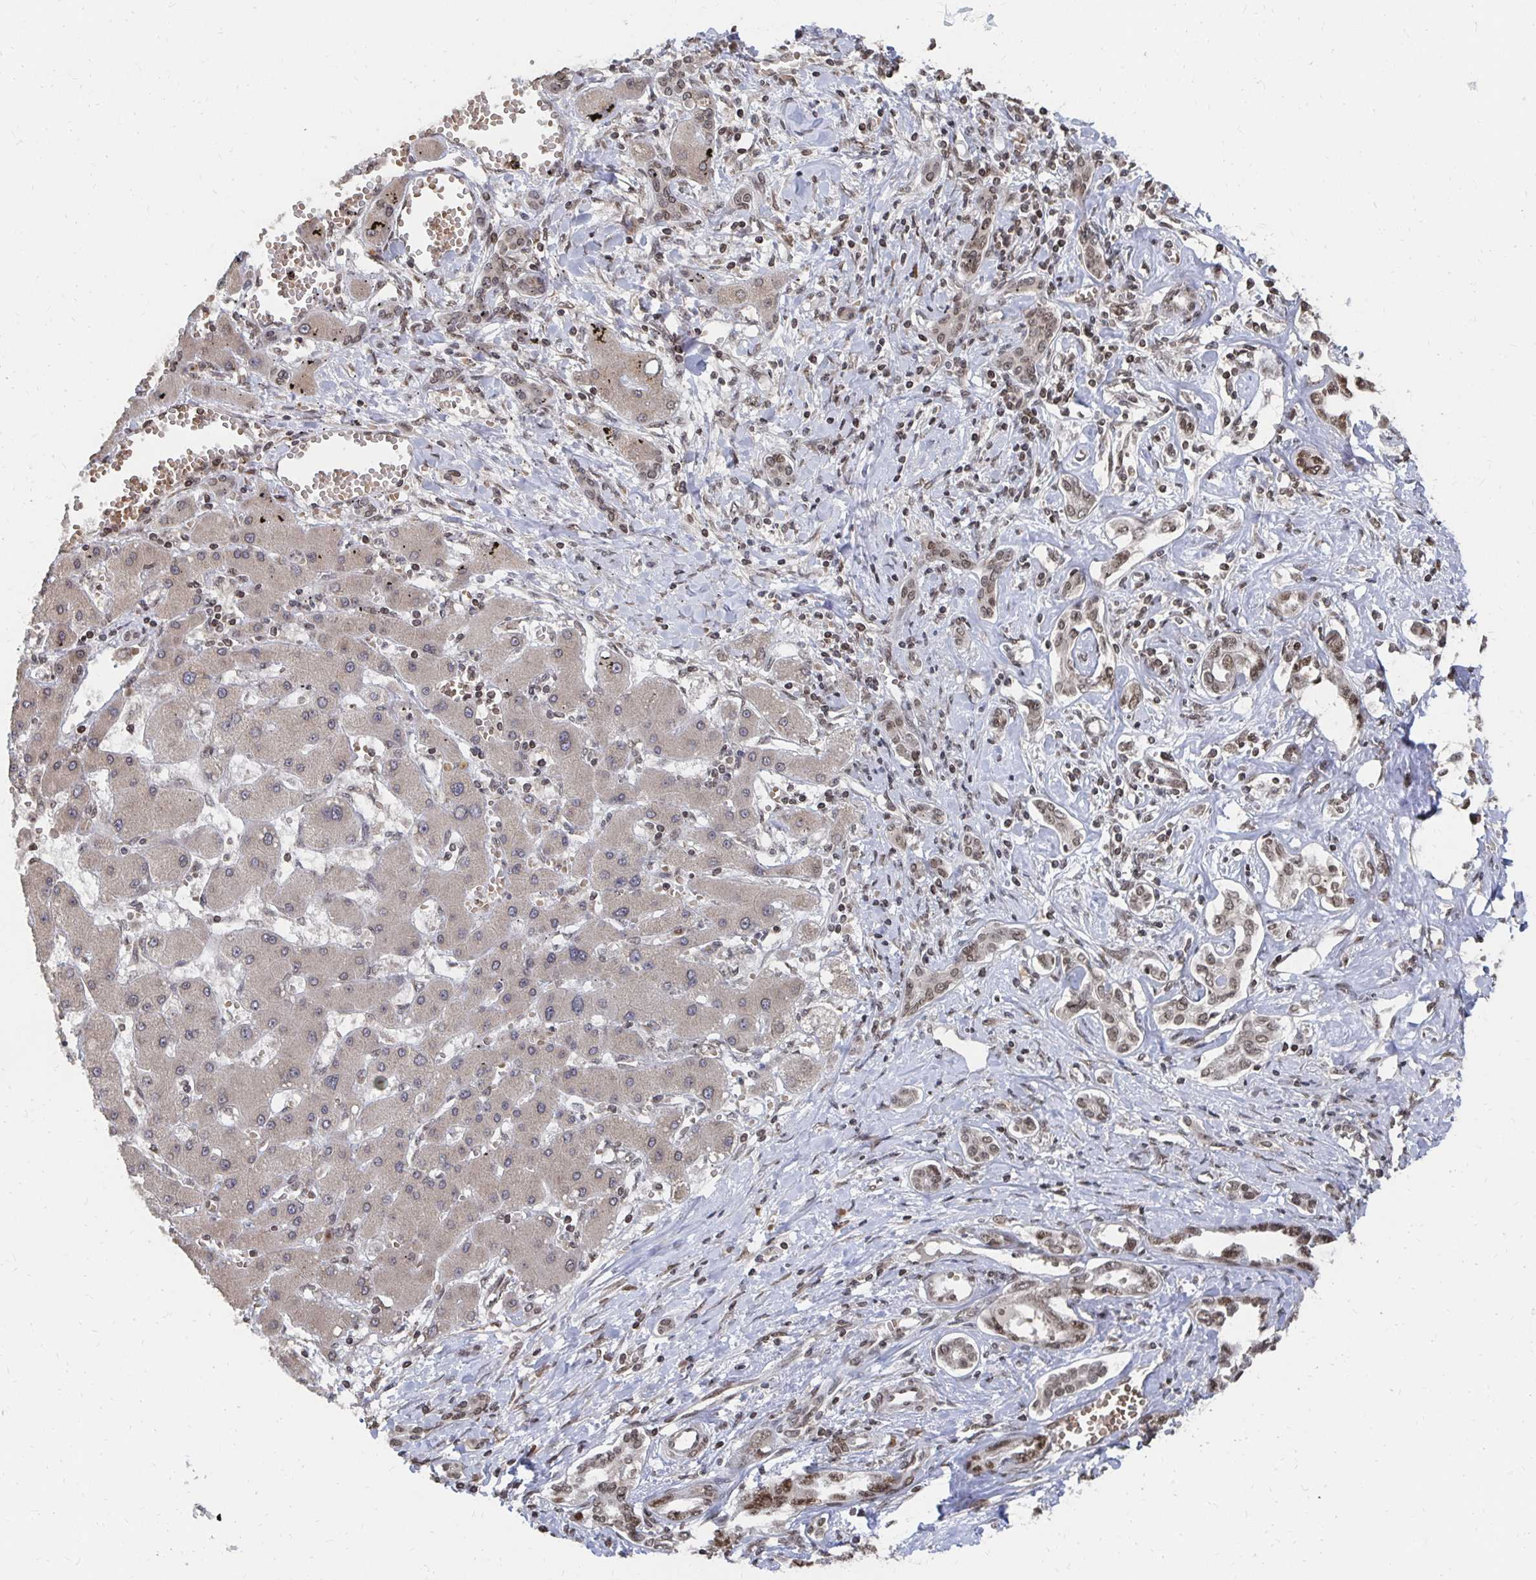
{"staining": {"intensity": "weak", "quantity": ">75%", "location": "cytoplasmic/membranous,nuclear"}, "tissue": "liver cancer", "cell_type": "Tumor cells", "image_type": "cancer", "snomed": [{"axis": "morphology", "description": "Cholangiocarcinoma"}, {"axis": "topography", "description": "Liver"}], "caption": "Liver cancer stained with a protein marker demonstrates weak staining in tumor cells.", "gene": "GTF3C6", "patient": {"sex": "male", "age": 59}}